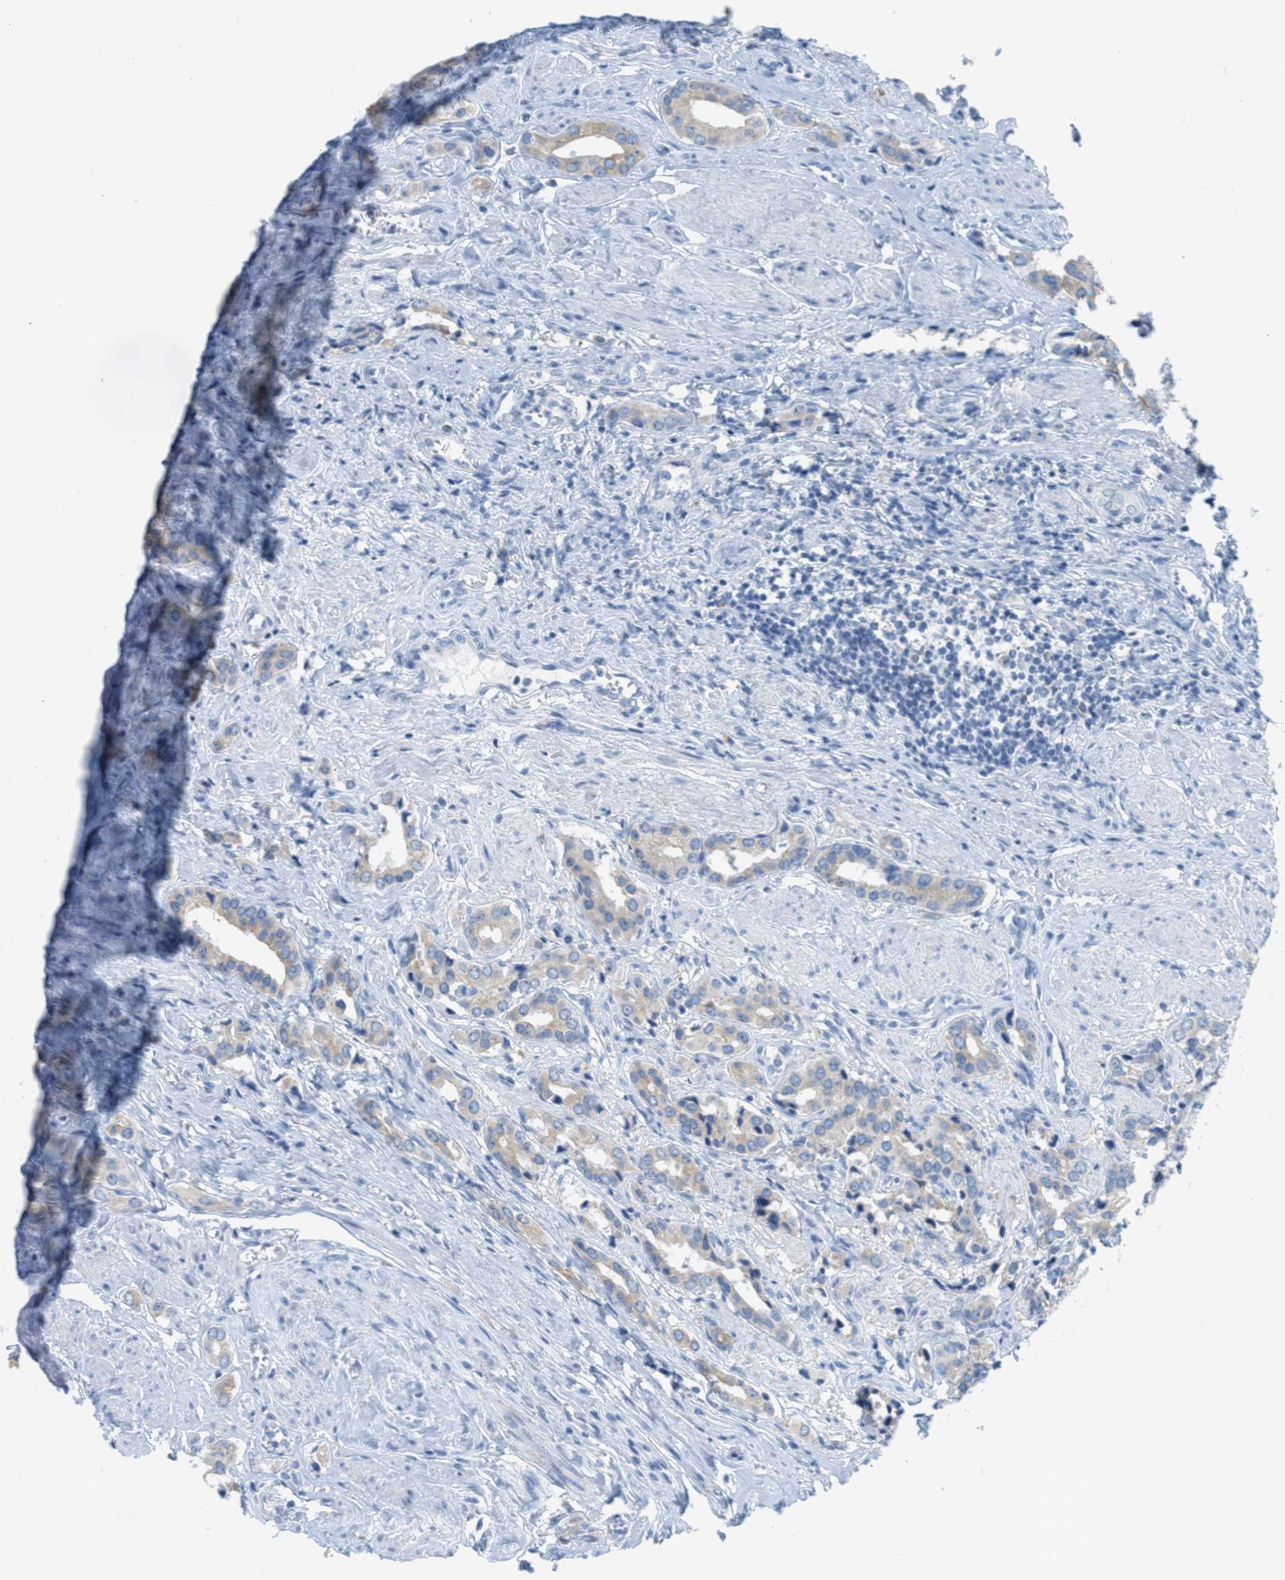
{"staining": {"intensity": "weak", "quantity": ">75%", "location": "cytoplasmic/membranous"}, "tissue": "prostate cancer", "cell_type": "Tumor cells", "image_type": "cancer", "snomed": [{"axis": "morphology", "description": "Adenocarcinoma, High grade"}, {"axis": "topography", "description": "Prostate"}], "caption": "Adenocarcinoma (high-grade) (prostate) stained for a protein shows weak cytoplasmic/membranous positivity in tumor cells. Using DAB (brown) and hematoxylin (blue) stains, captured at high magnification using brightfield microscopy.", "gene": "TEX264", "patient": {"sex": "male", "age": 52}}